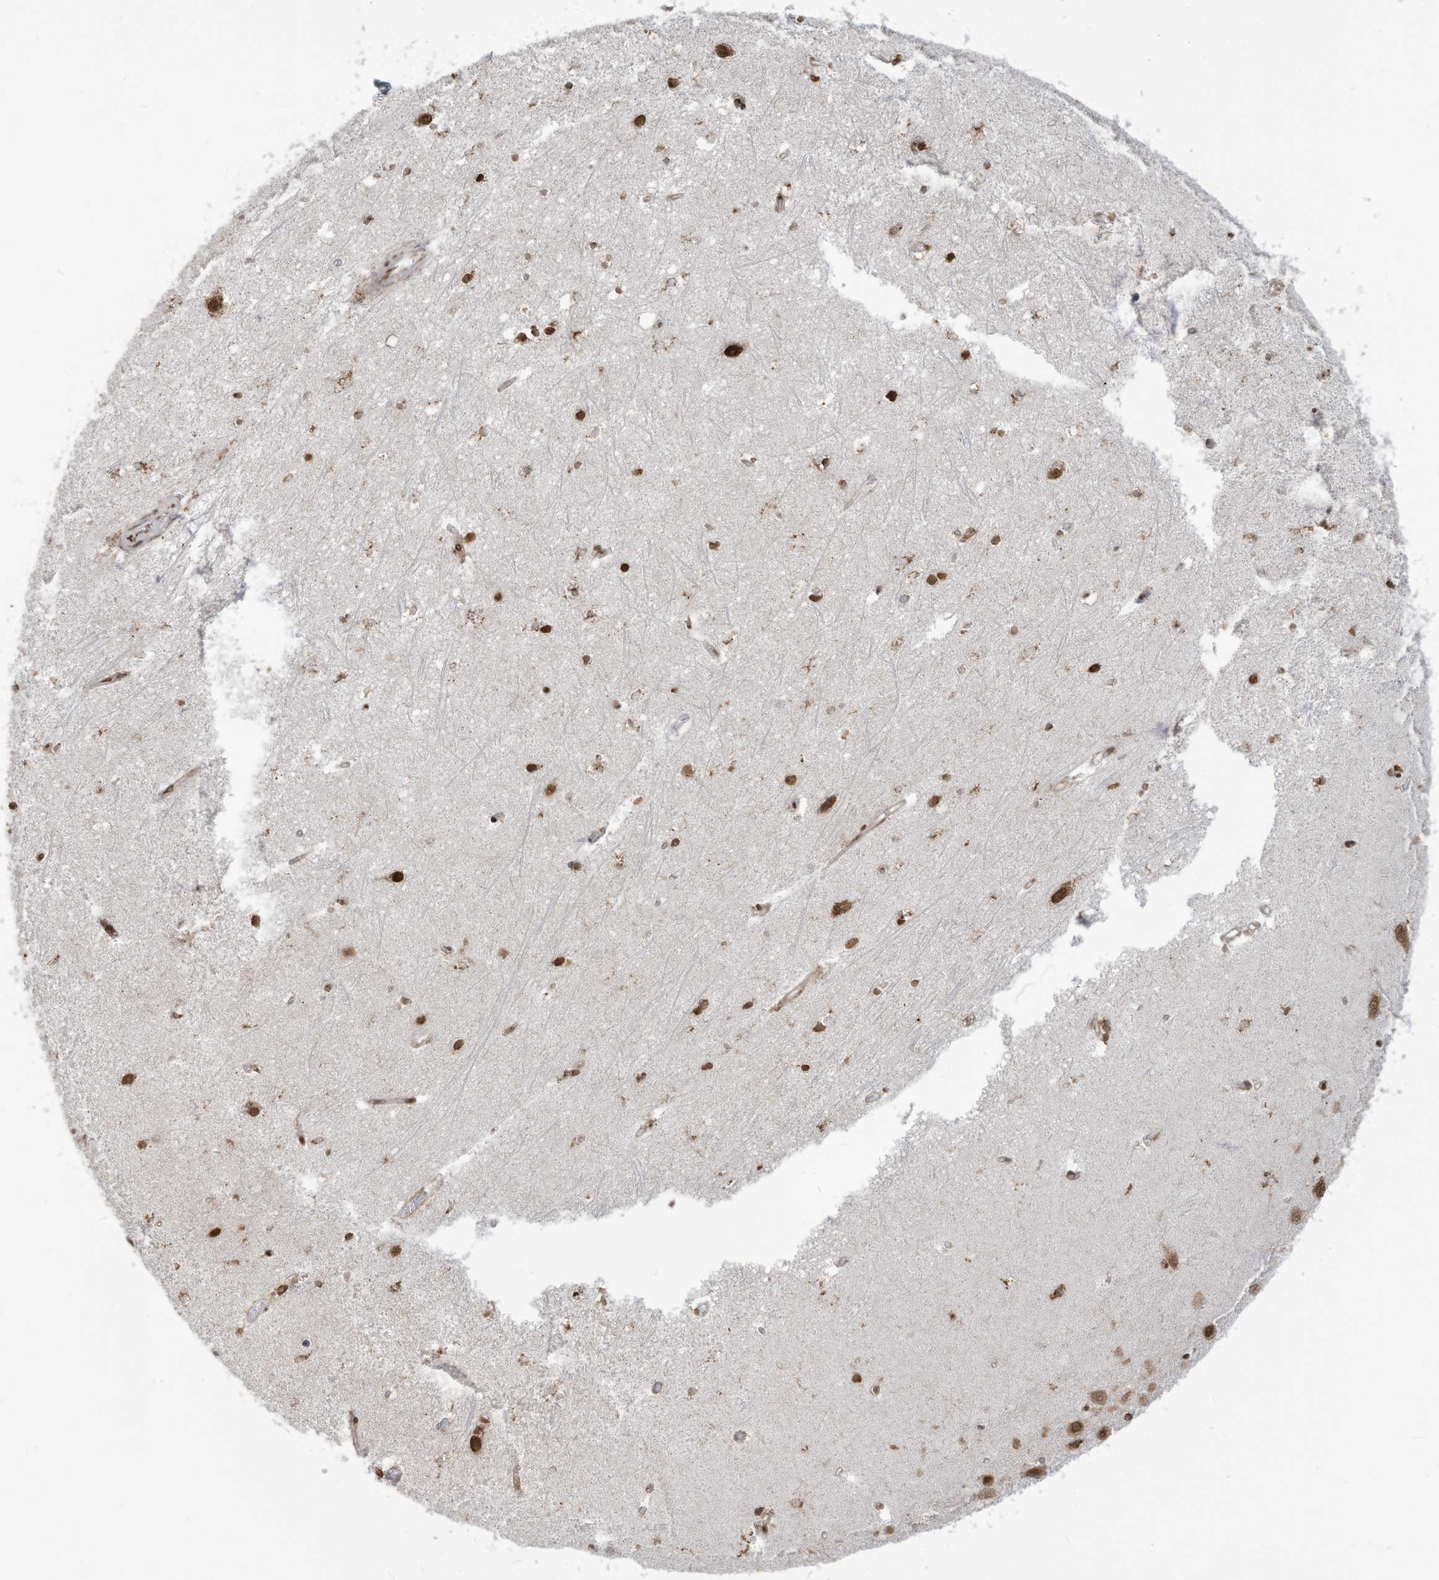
{"staining": {"intensity": "strong", "quantity": "25%-75%", "location": "nuclear"}, "tissue": "hippocampus", "cell_type": "Glial cells", "image_type": "normal", "snomed": [{"axis": "morphology", "description": "Normal tissue, NOS"}, {"axis": "topography", "description": "Hippocampus"}], "caption": "Immunohistochemistry (IHC) histopathology image of unremarkable human hippocampus stained for a protein (brown), which demonstrates high levels of strong nuclear expression in approximately 25%-75% of glial cells.", "gene": "LBH", "patient": {"sex": "female", "age": 64}}